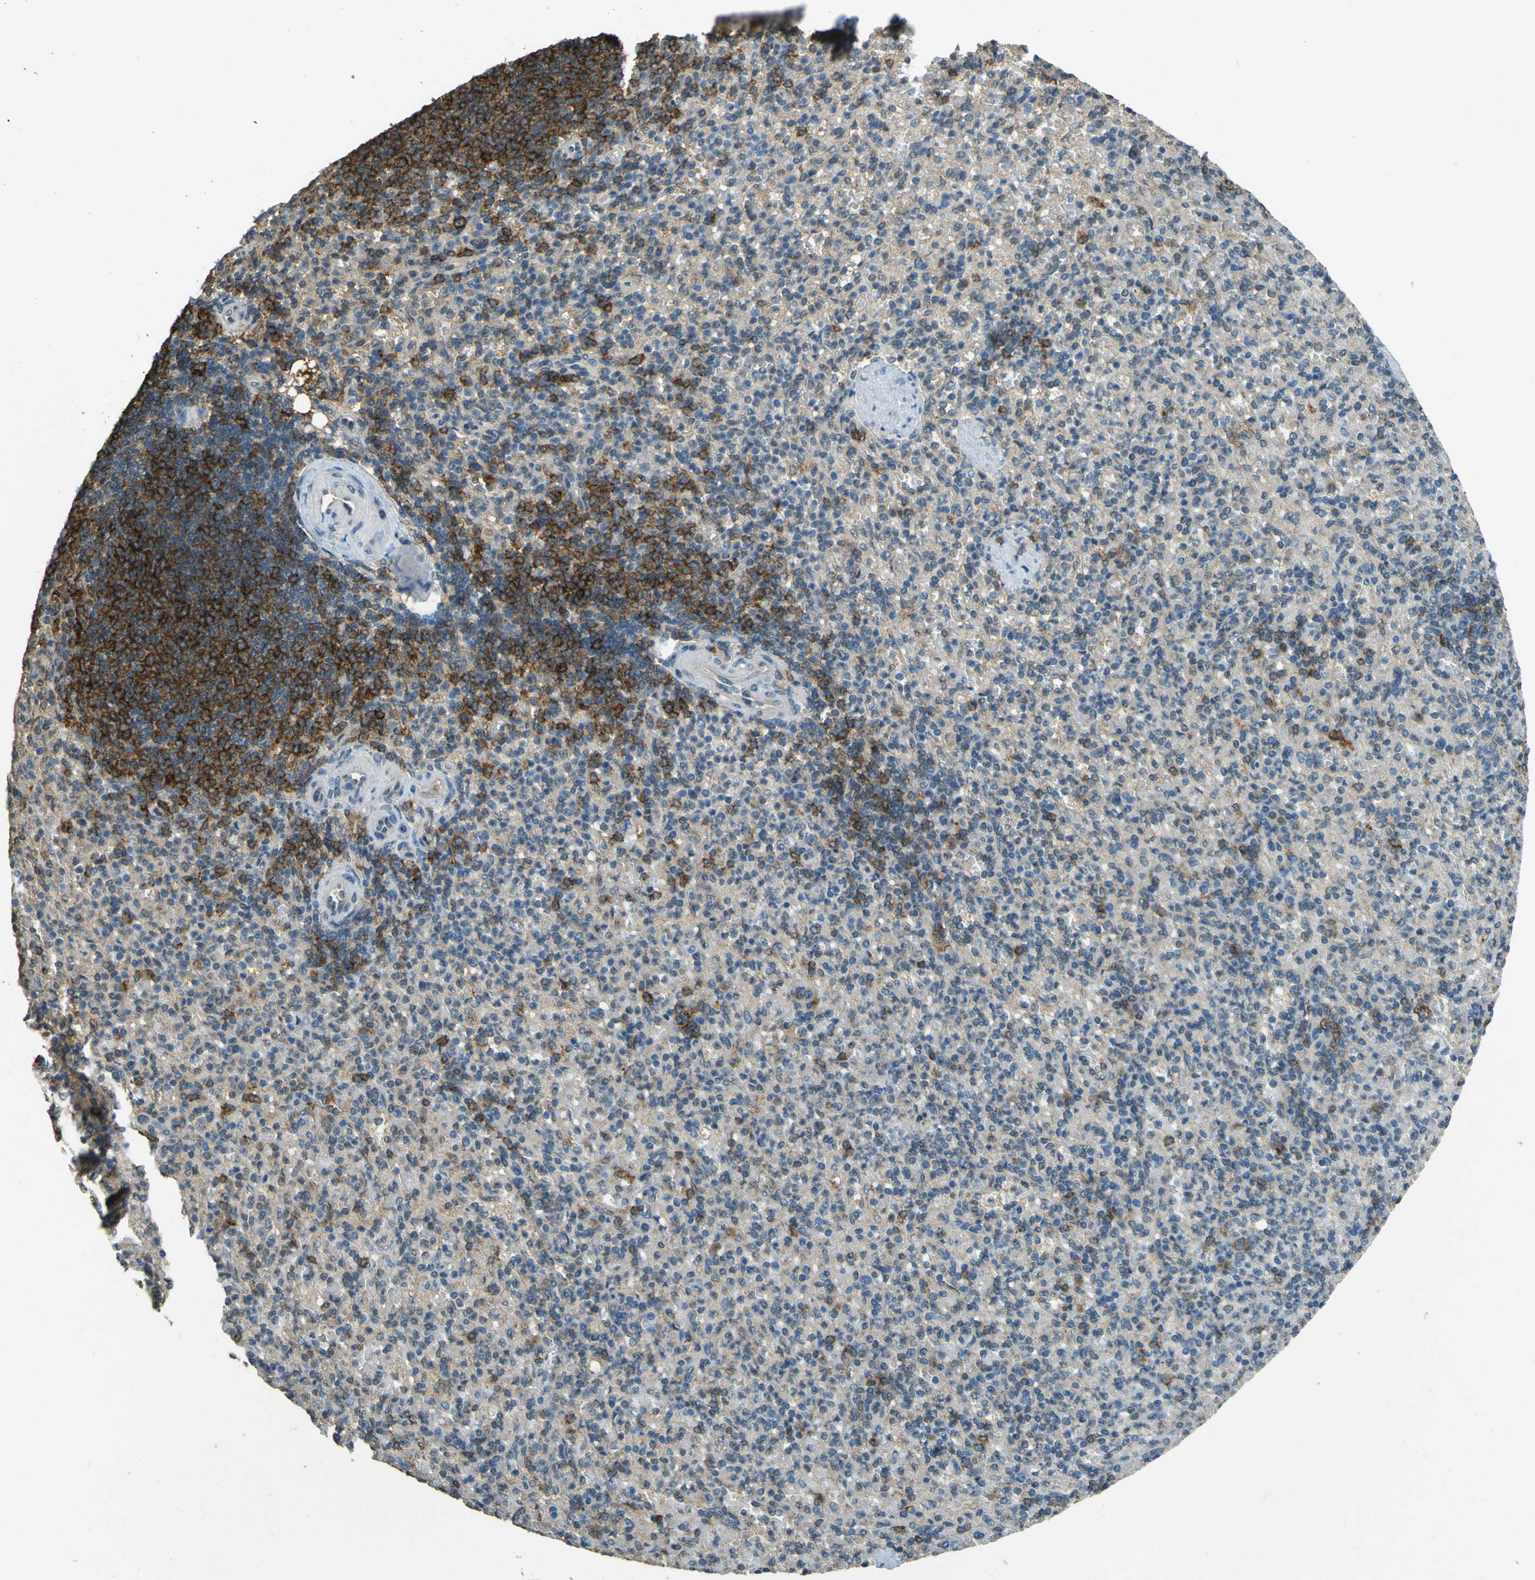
{"staining": {"intensity": "weak", "quantity": ">75%", "location": "cytoplasmic/membranous"}, "tissue": "spleen", "cell_type": "Cells in red pulp", "image_type": "normal", "snomed": [{"axis": "morphology", "description": "Normal tissue, NOS"}, {"axis": "topography", "description": "Spleen"}], "caption": "A low amount of weak cytoplasmic/membranous expression is present in approximately >75% of cells in red pulp in normal spleen. (DAB = brown stain, brightfield microscopy at high magnification).", "gene": "GOLGA1", "patient": {"sex": "female", "age": 74}}